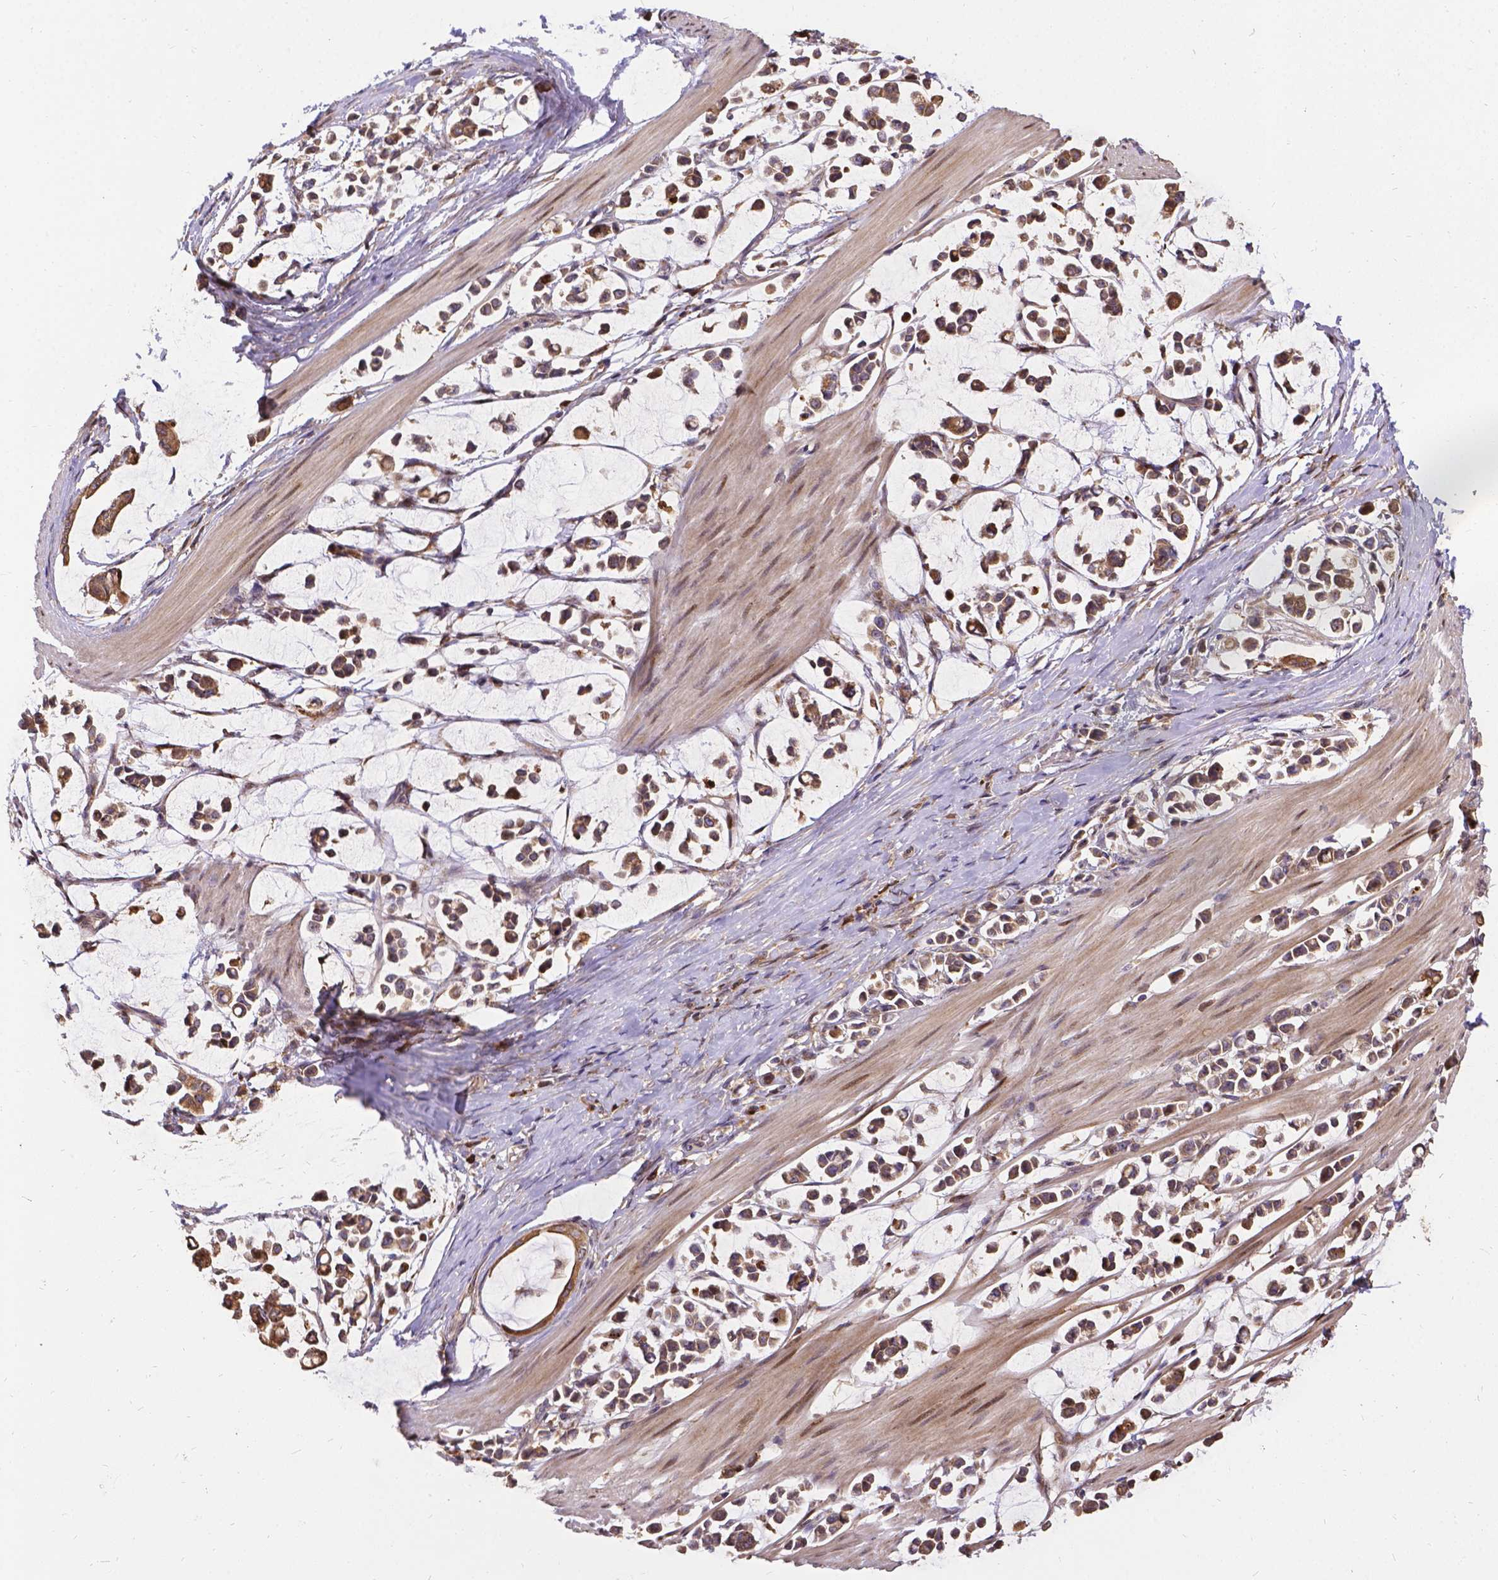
{"staining": {"intensity": "moderate", "quantity": ">75%", "location": "cytoplasmic/membranous"}, "tissue": "stomach cancer", "cell_type": "Tumor cells", "image_type": "cancer", "snomed": [{"axis": "morphology", "description": "Adenocarcinoma, NOS"}, {"axis": "topography", "description": "Stomach"}], "caption": "A high-resolution photomicrograph shows immunohistochemistry staining of stomach cancer (adenocarcinoma), which shows moderate cytoplasmic/membranous expression in about >75% of tumor cells.", "gene": "DENND6A", "patient": {"sex": "male", "age": 82}}